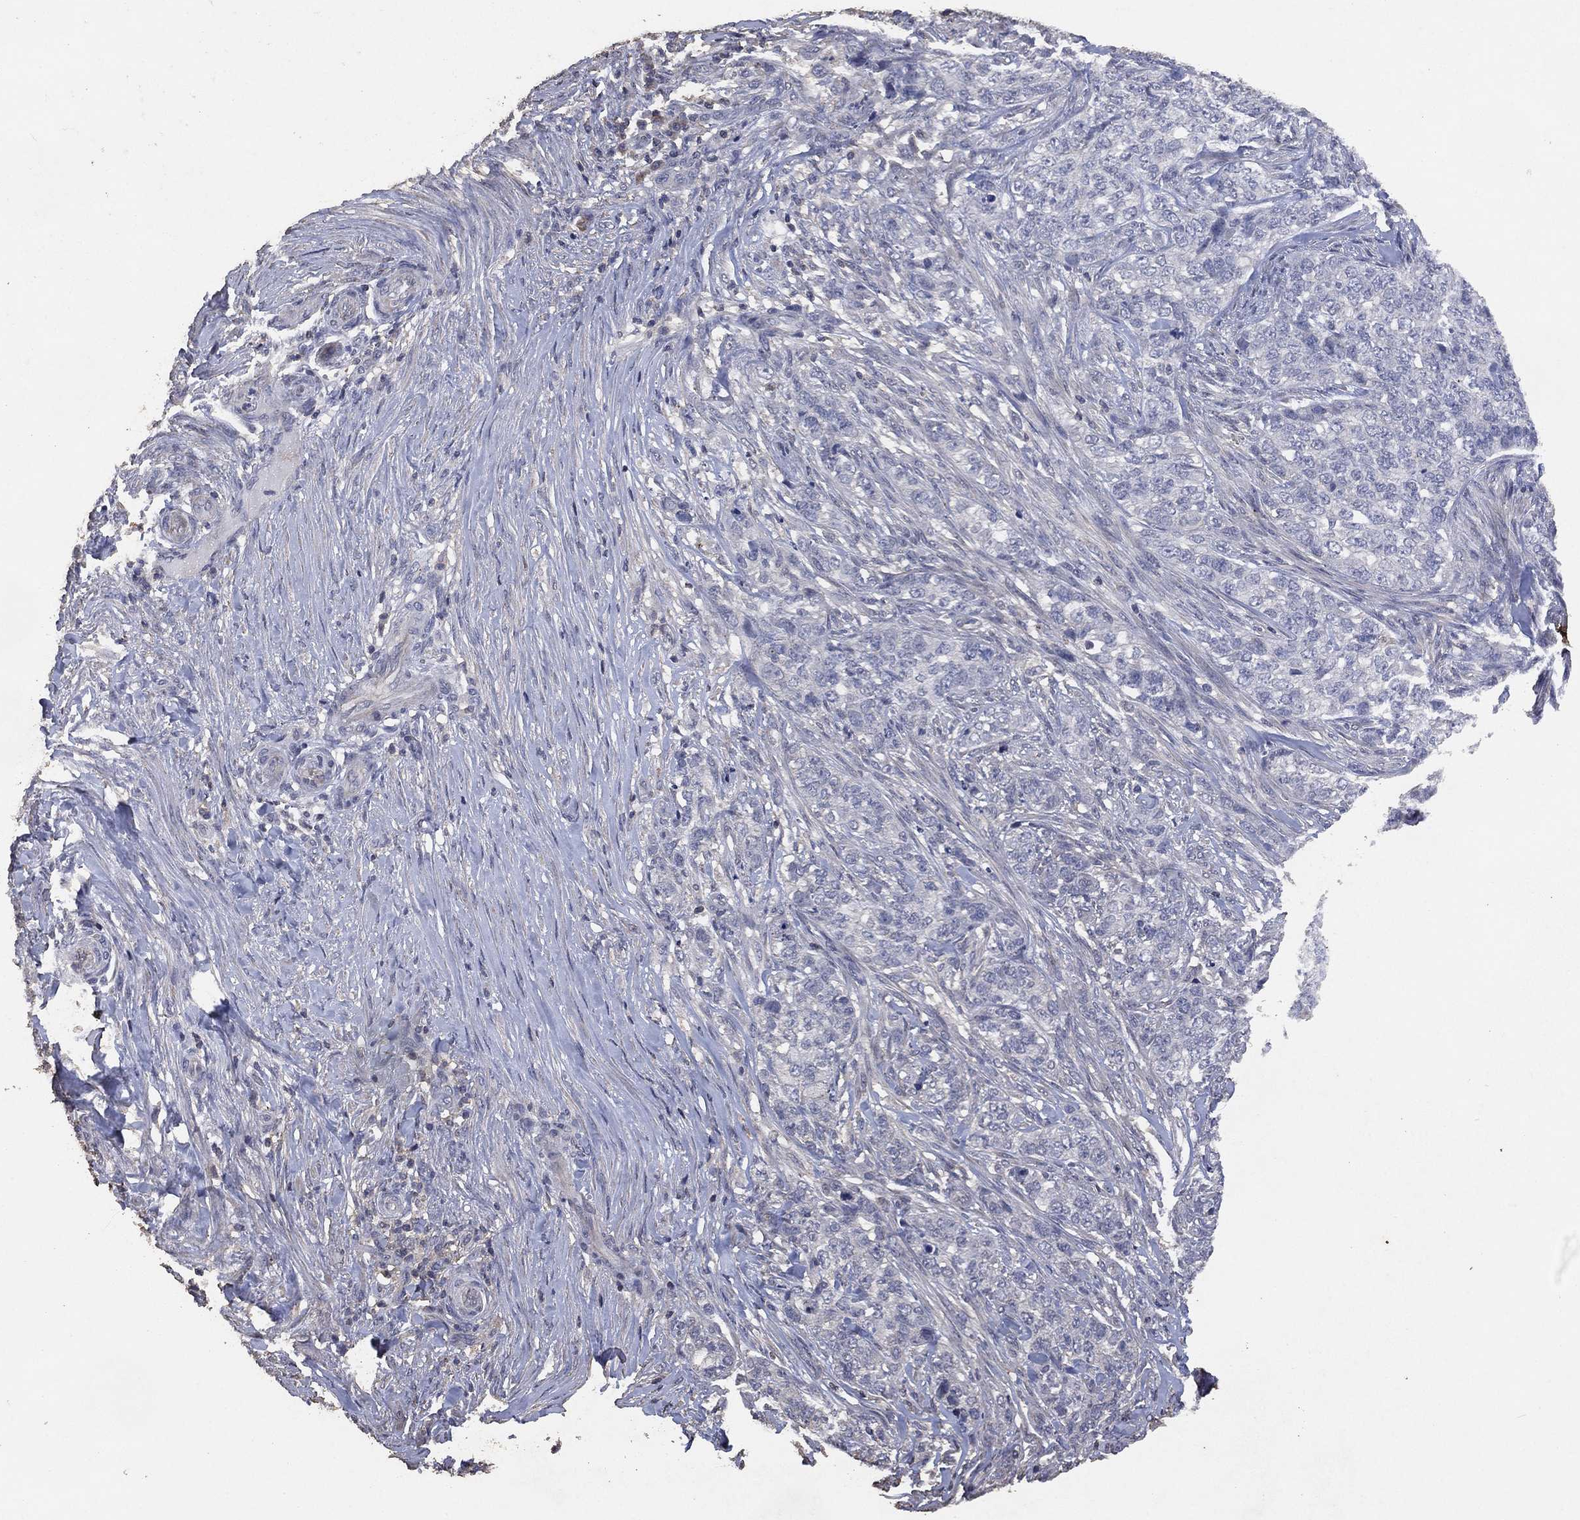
{"staining": {"intensity": "negative", "quantity": "none", "location": "none"}, "tissue": "skin cancer", "cell_type": "Tumor cells", "image_type": "cancer", "snomed": [{"axis": "morphology", "description": "Basal cell carcinoma"}, {"axis": "topography", "description": "Skin"}], "caption": "High magnification brightfield microscopy of basal cell carcinoma (skin) stained with DAB (brown) and counterstained with hematoxylin (blue): tumor cells show no significant positivity.", "gene": "ADPRHL1", "patient": {"sex": "female", "age": 69}}